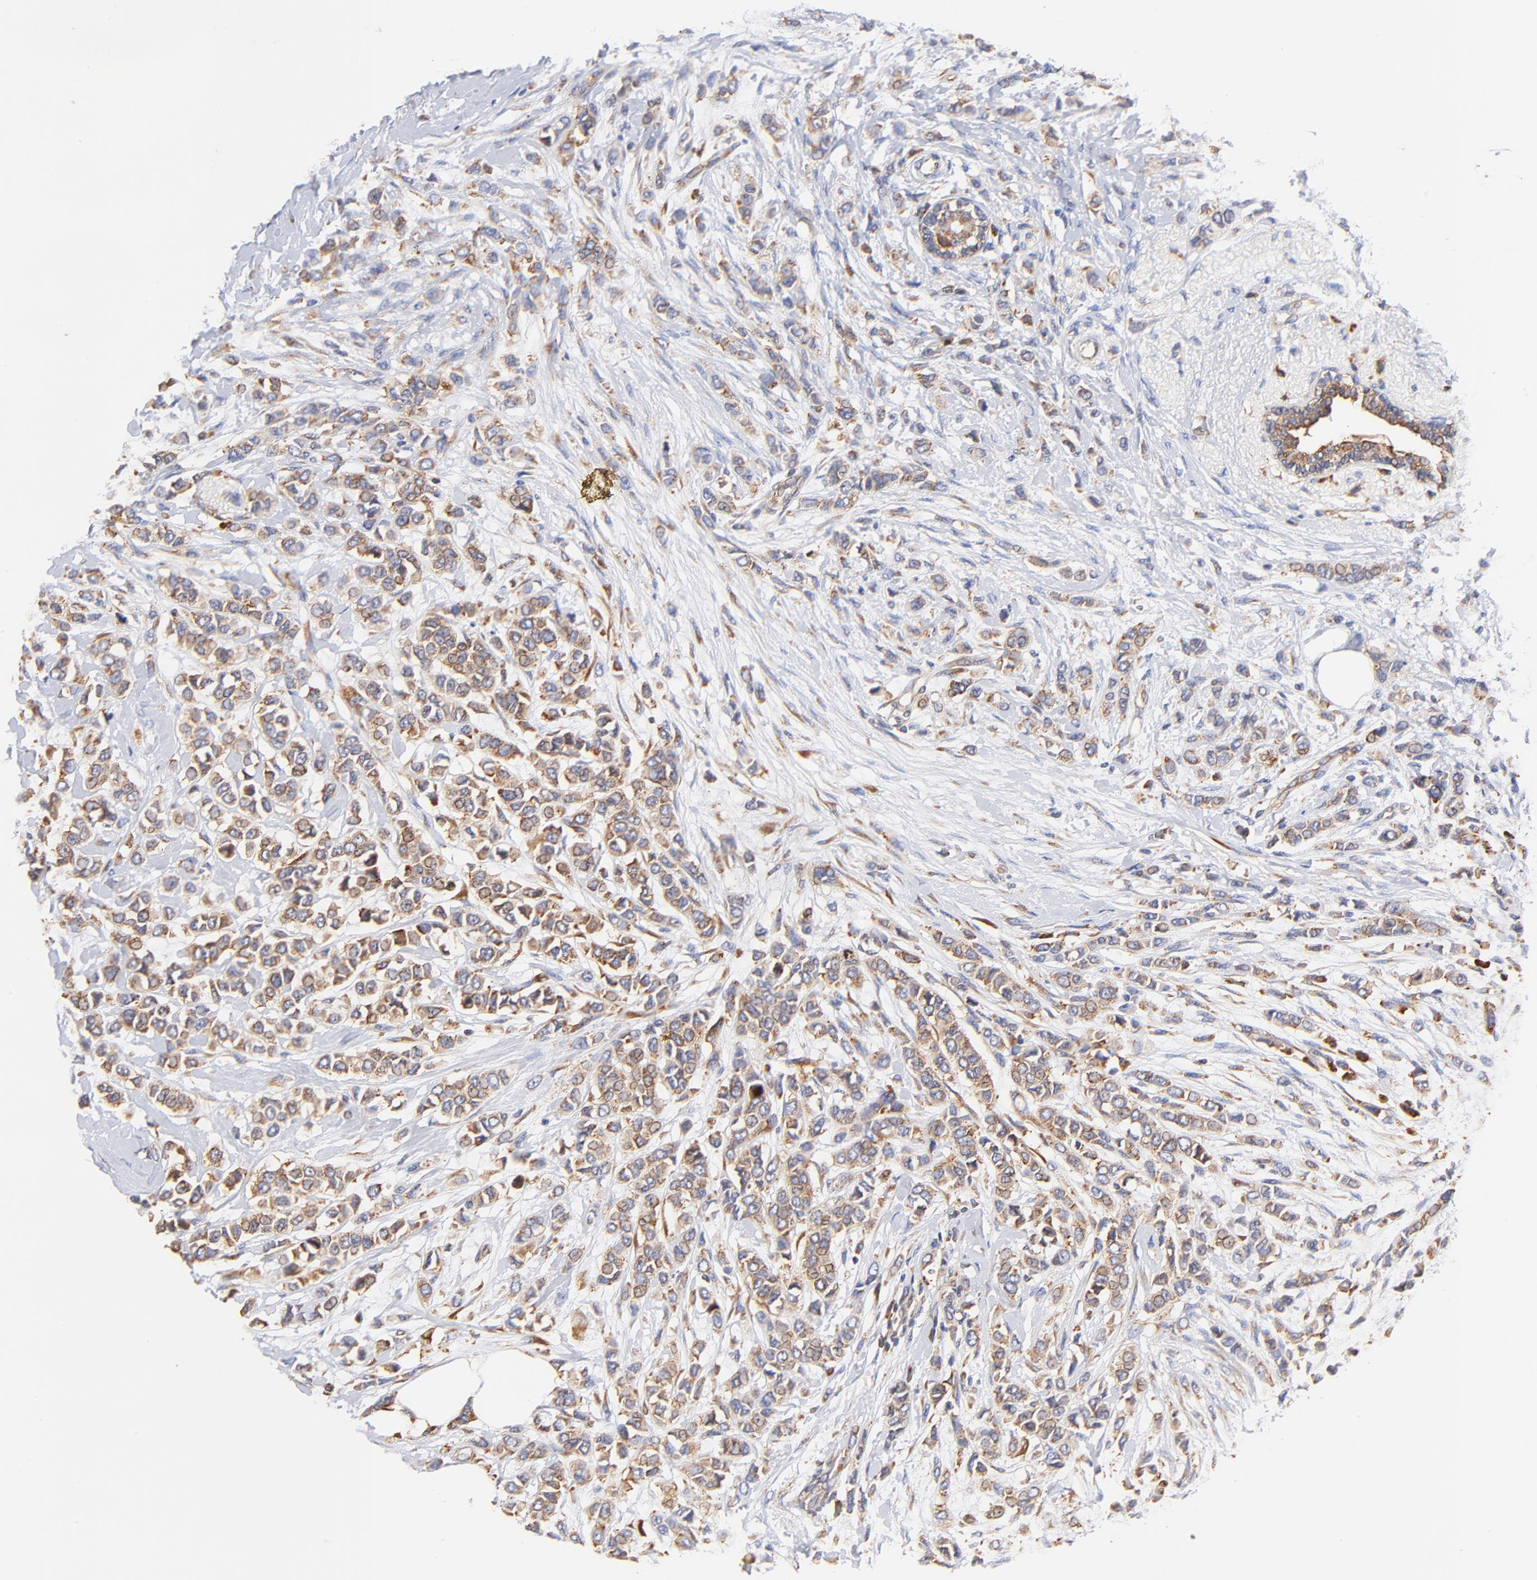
{"staining": {"intensity": "moderate", "quantity": ">75%", "location": "cytoplasmic/membranous"}, "tissue": "breast cancer", "cell_type": "Tumor cells", "image_type": "cancer", "snomed": [{"axis": "morphology", "description": "Lobular carcinoma"}, {"axis": "topography", "description": "Breast"}], "caption": "Moderate cytoplasmic/membranous expression is identified in about >75% of tumor cells in breast cancer (lobular carcinoma).", "gene": "RPL27", "patient": {"sex": "female", "age": 51}}